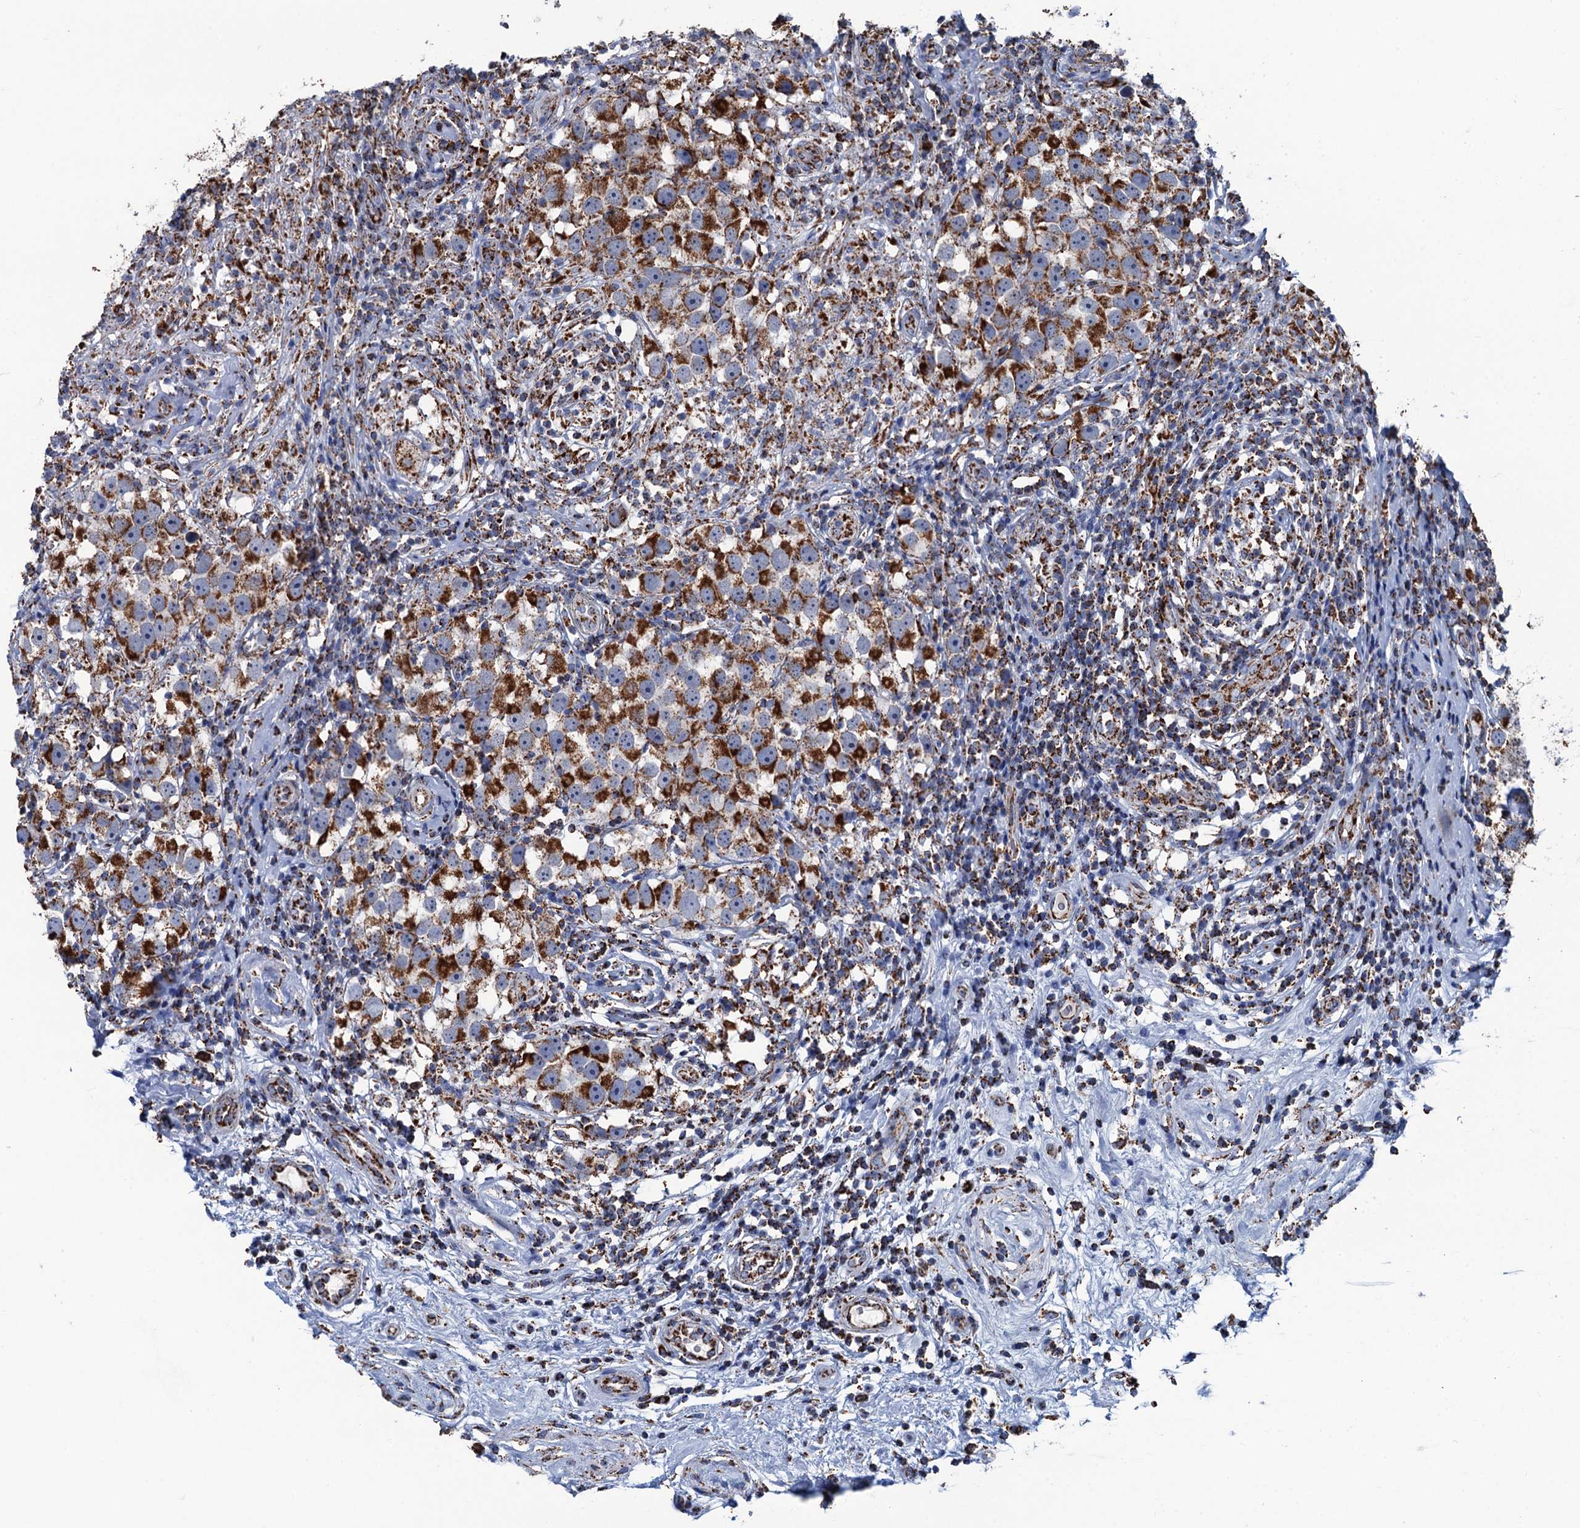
{"staining": {"intensity": "strong", "quantity": ">75%", "location": "cytoplasmic/membranous"}, "tissue": "testis cancer", "cell_type": "Tumor cells", "image_type": "cancer", "snomed": [{"axis": "morphology", "description": "Seminoma, NOS"}, {"axis": "topography", "description": "Testis"}], "caption": "This is an image of immunohistochemistry (IHC) staining of testis seminoma, which shows strong expression in the cytoplasmic/membranous of tumor cells.", "gene": "IVD", "patient": {"sex": "male", "age": 49}}